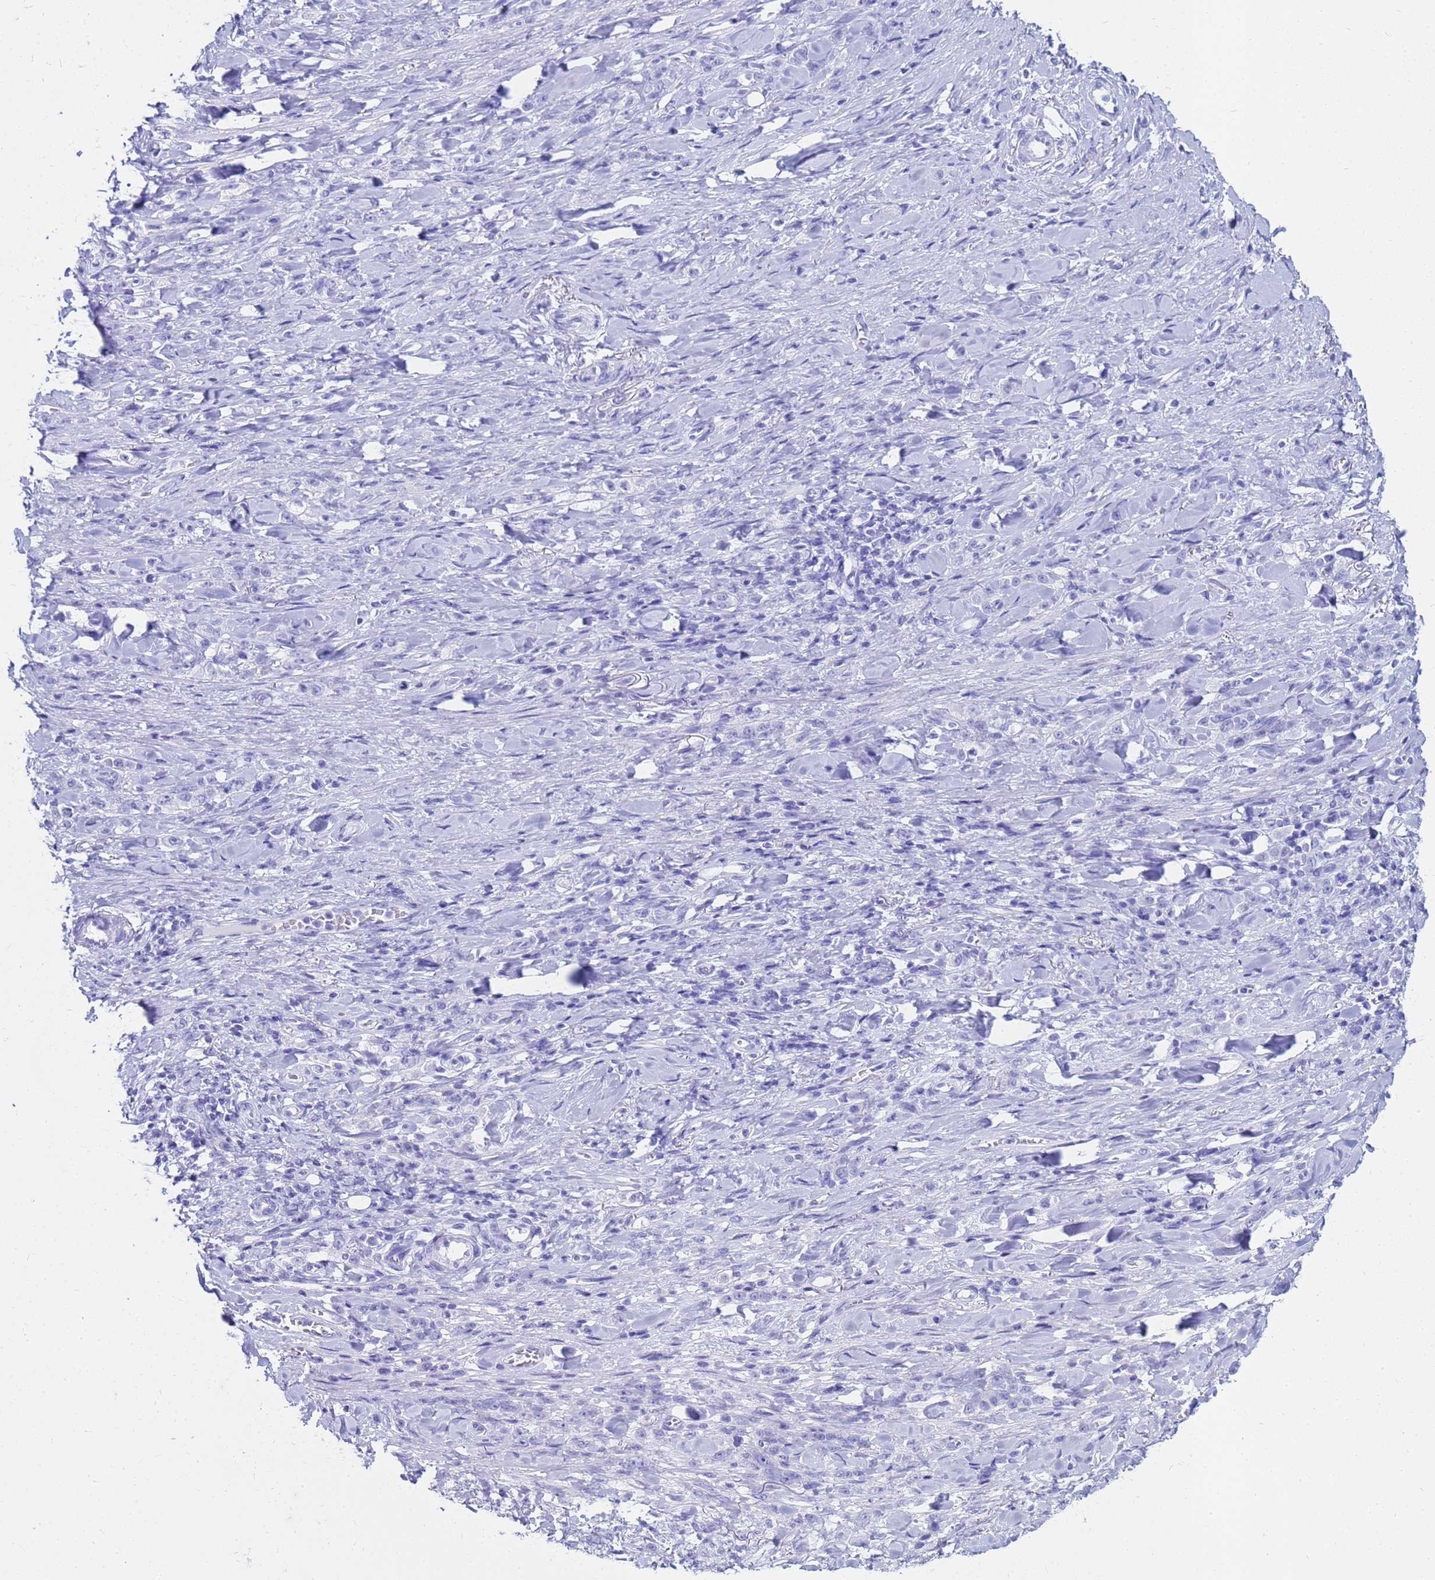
{"staining": {"intensity": "negative", "quantity": "none", "location": "none"}, "tissue": "stomach cancer", "cell_type": "Tumor cells", "image_type": "cancer", "snomed": [{"axis": "morphology", "description": "Normal tissue, NOS"}, {"axis": "morphology", "description": "Adenocarcinoma, NOS"}, {"axis": "topography", "description": "Stomach"}], "caption": "This is an IHC image of stomach cancer. There is no staining in tumor cells.", "gene": "CKB", "patient": {"sex": "male", "age": 82}}